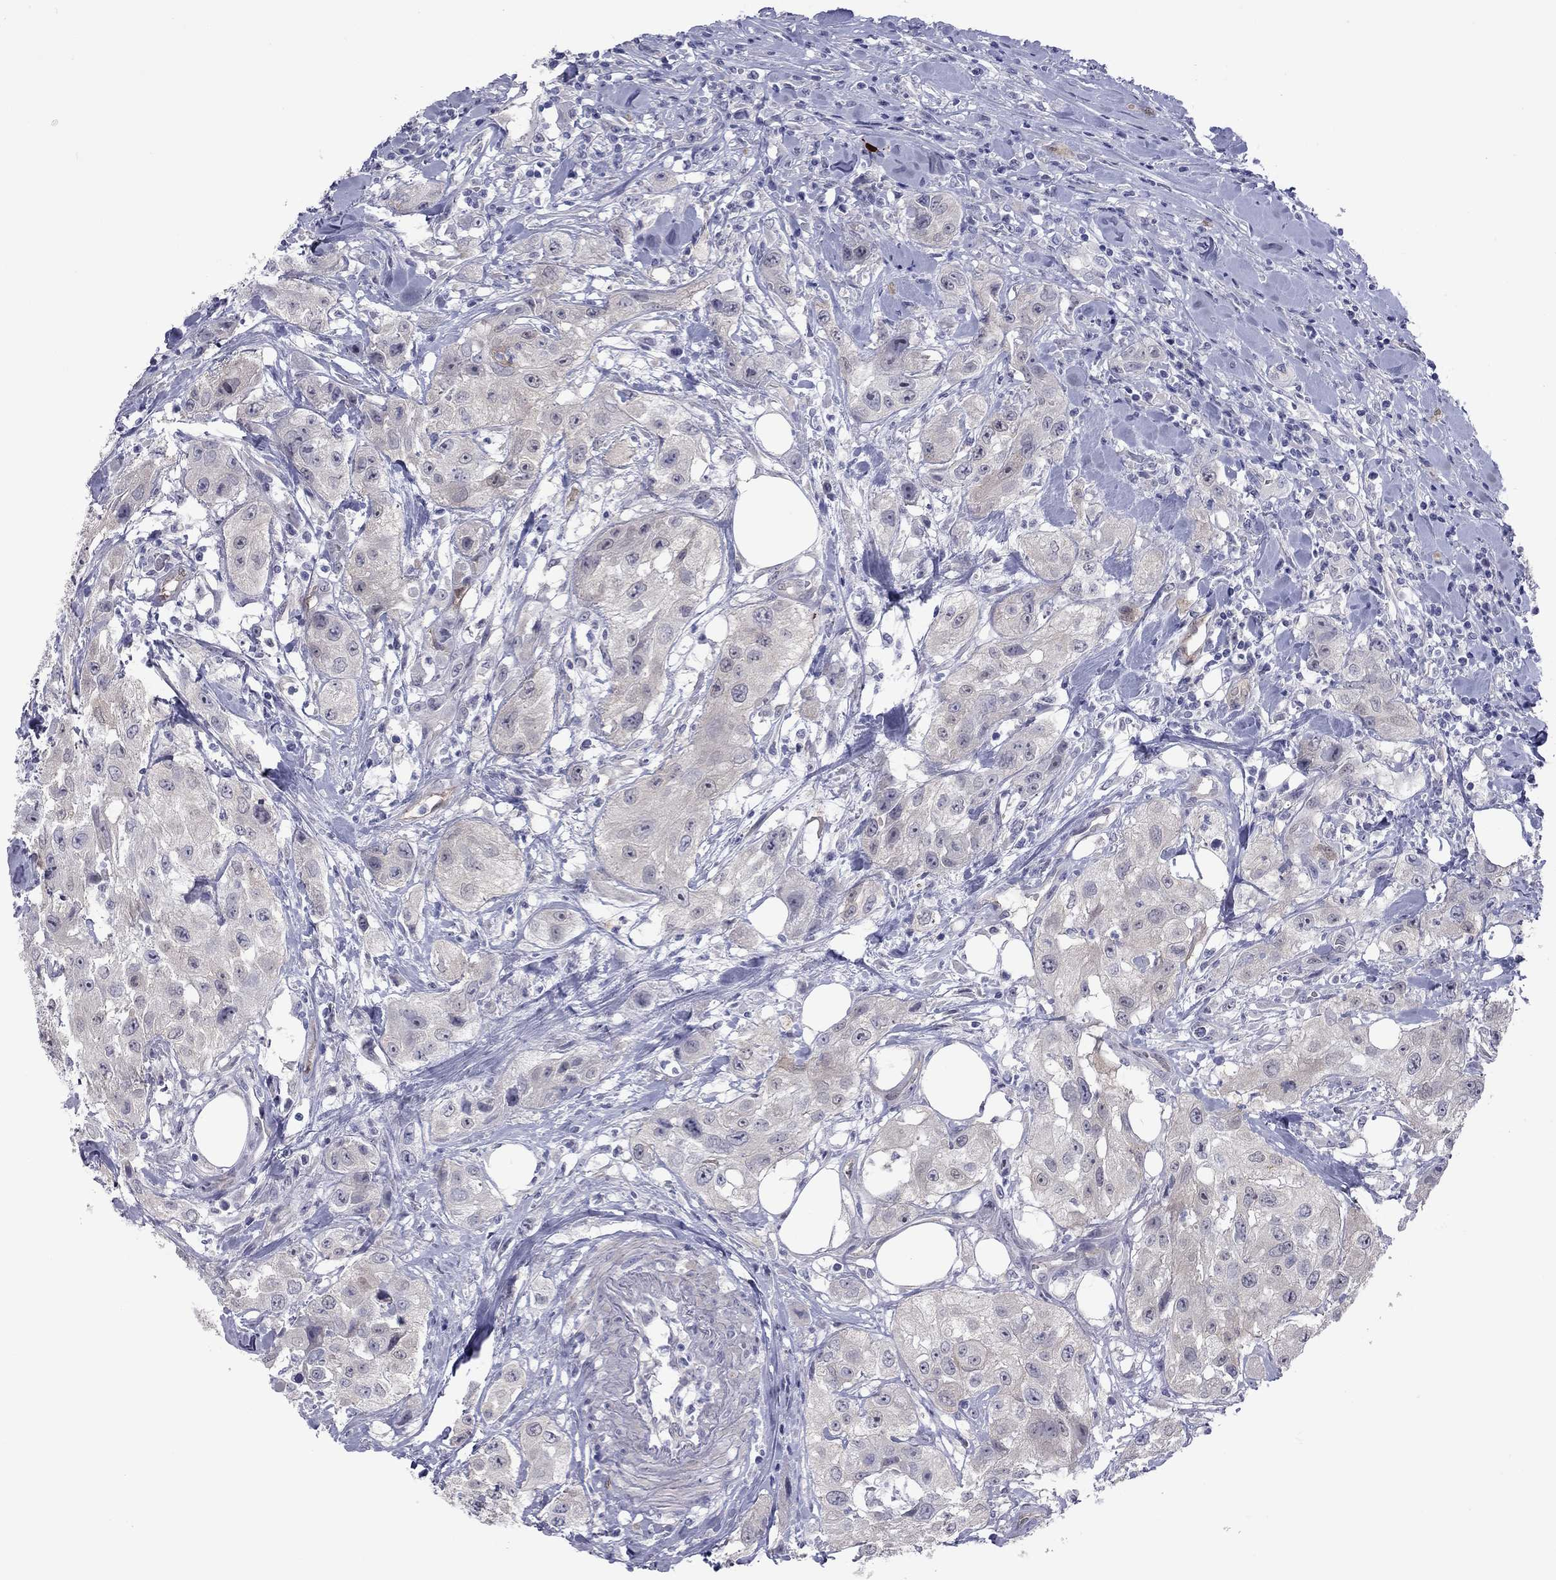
{"staining": {"intensity": "negative", "quantity": "none", "location": "none"}, "tissue": "urothelial cancer", "cell_type": "Tumor cells", "image_type": "cancer", "snomed": [{"axis": "morphology", "description": "Urothelial carcinoma, High grade"}, {"axis": "topography", "description": "Urinary bladder"}], "caption": "Immunohistochemistry photomicrograph of urothelial cancer stained for a protein (brown), which exhibits no staining in tumor cells.", "gene": "CTNNBIP1", "patient": {"sex": "male", "age": 79}}